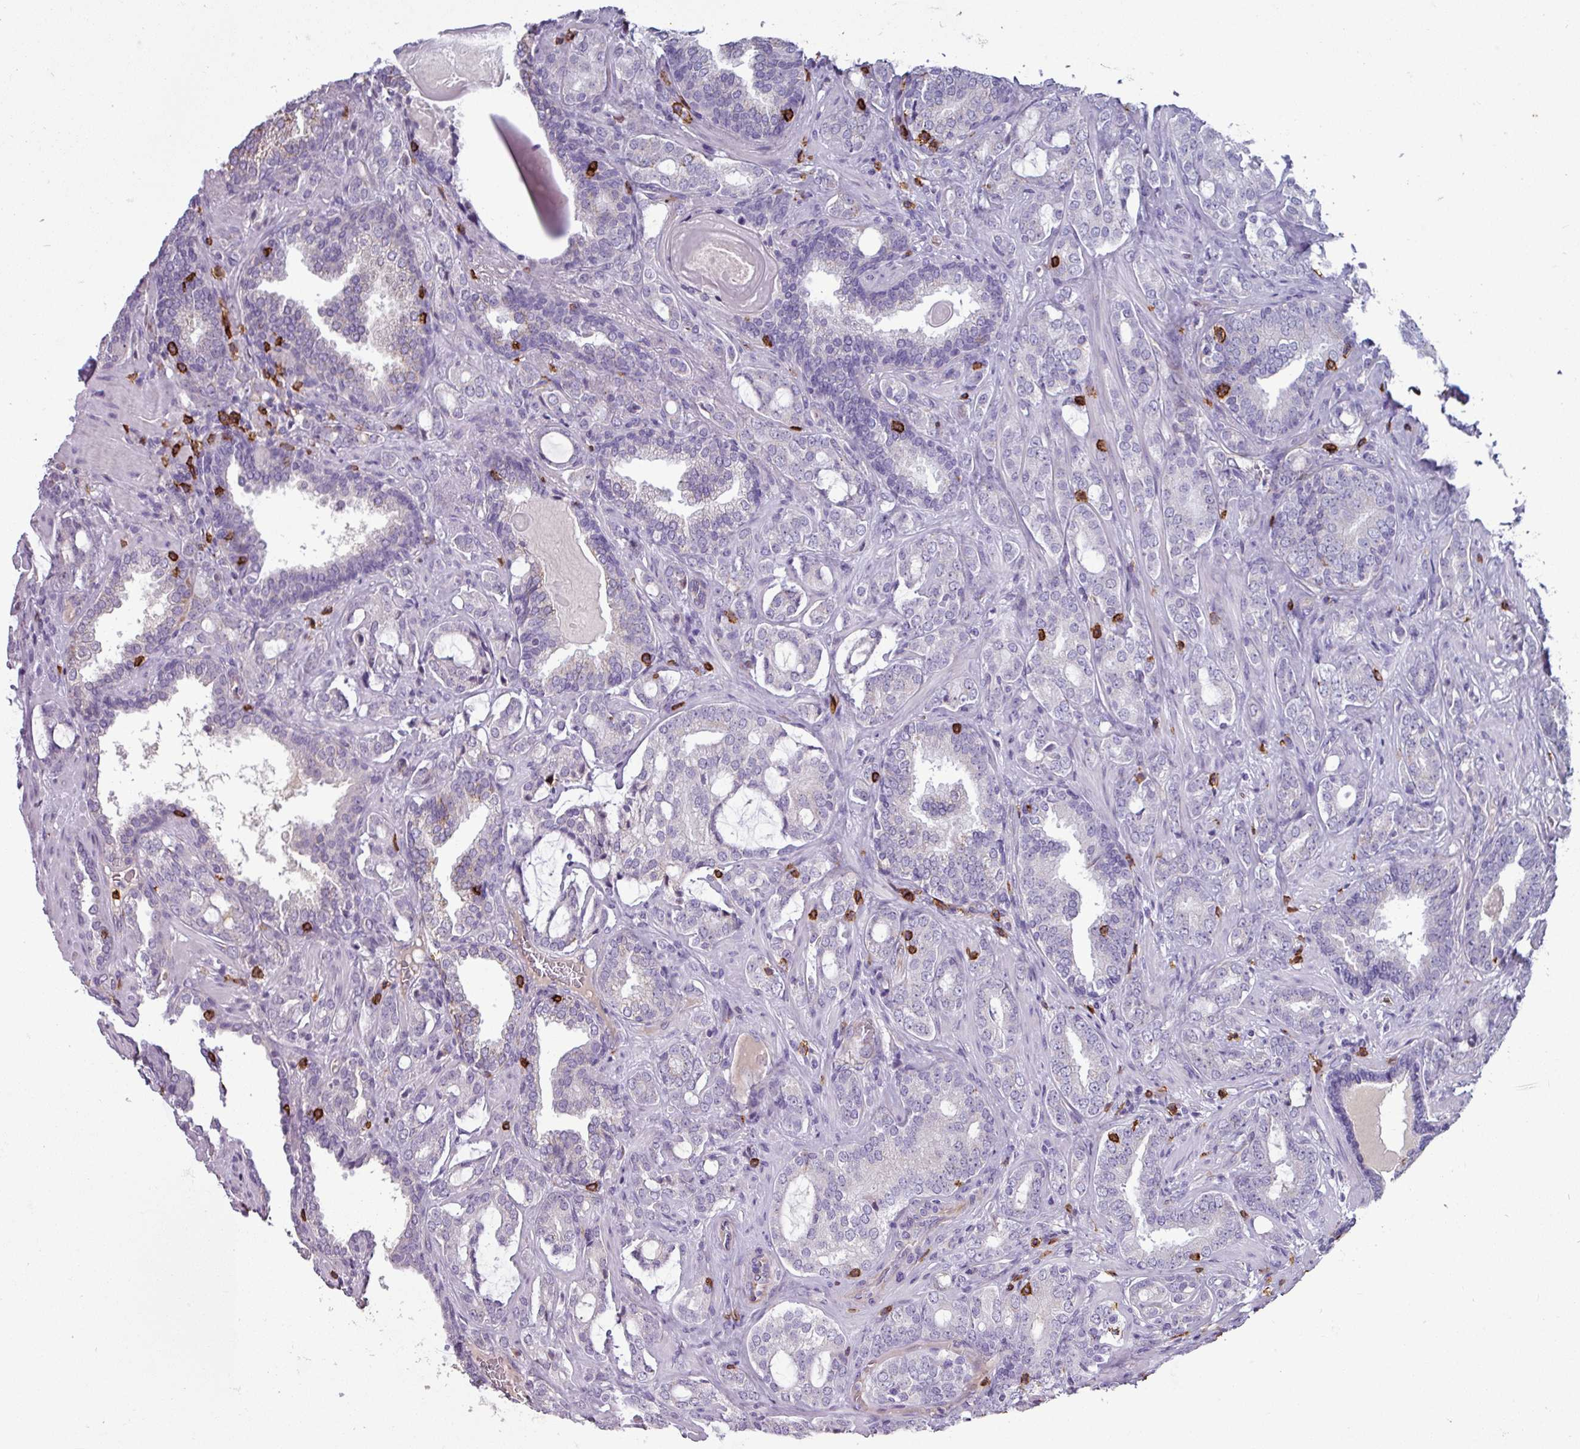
{"staining": {"intensity": "negative", "quantity": "none", "location": "none"}, "tissue": "prostate cancer", "cell_type": "Tumor cells", "image_type": "cancer", "snomed": [{"axis": "morphology", "description": "Adenocarcinoma, High grade"}, {"axis": "topography", "description": "Prostate"}], "caption": "High magnification brightfield microscopy of prostate cancer stained with DAB (brown) and counterstained with hematoxylin (blue): tumor cells show no significant positivity. The staining is performed using DAB (3,3'-diaminobenzidine) brown chromogen with nuclei counter-stained in using hematoxylin.", "gene": "CD8A", "patient": {"sex": "male", "age": 63}}